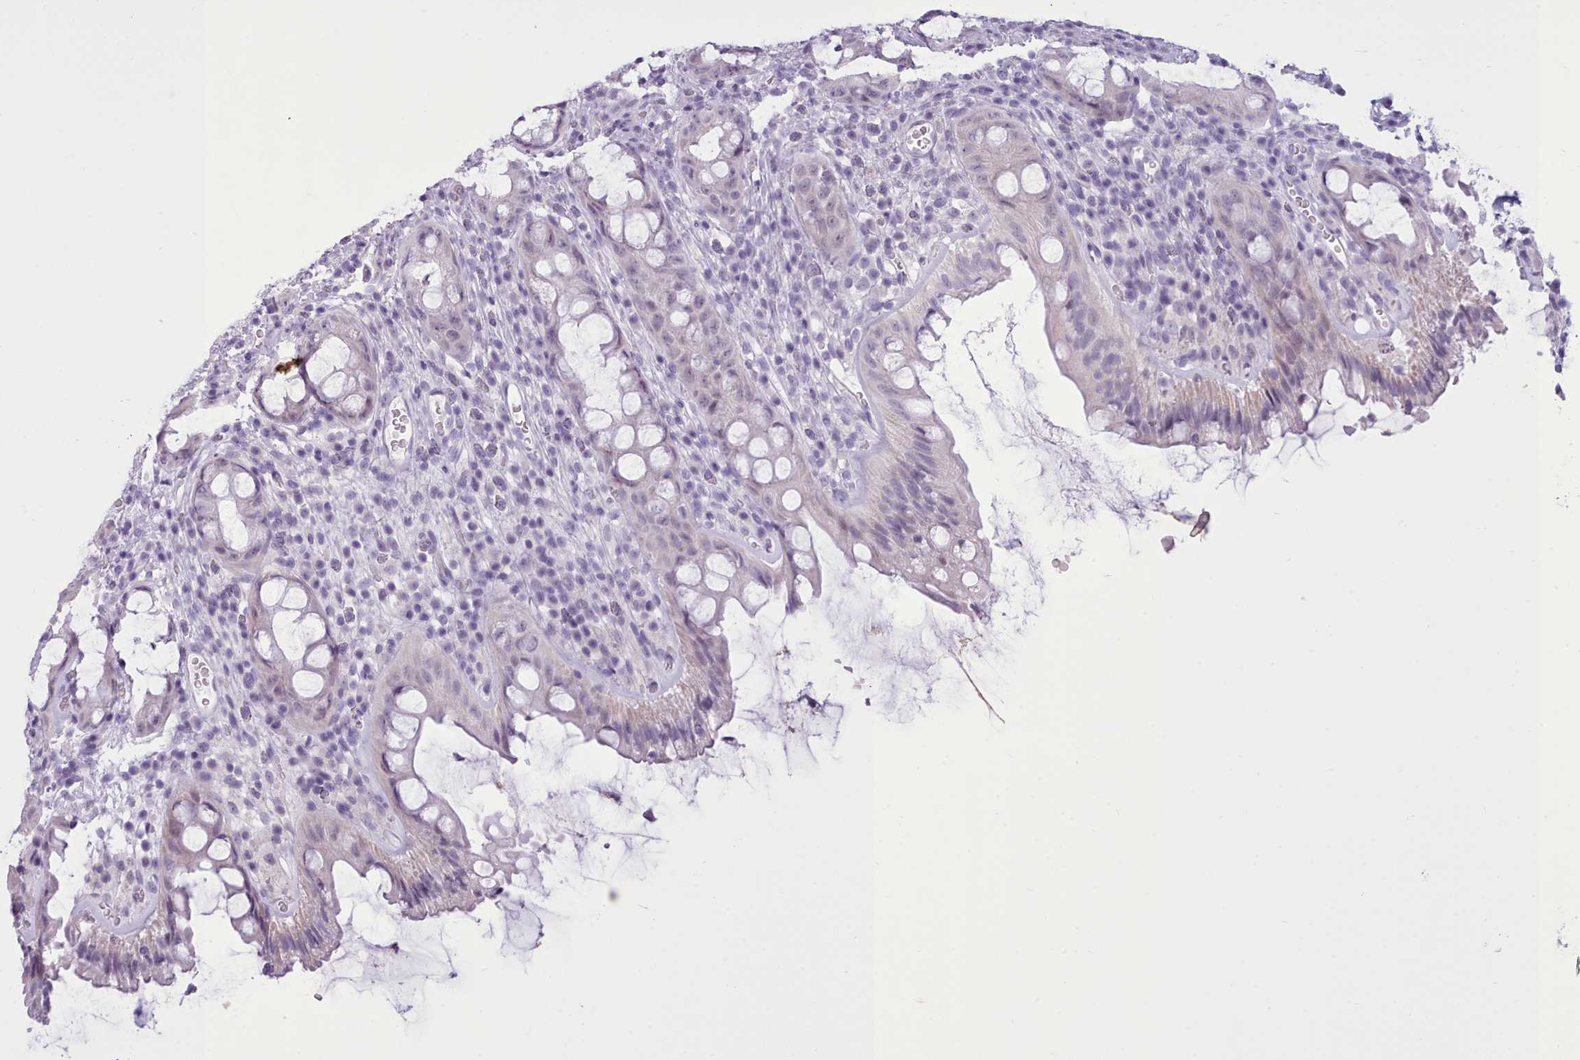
{"staining": {"intensity": "negative", "quantity": "none", "location": "none"}, "tissue": "rectum", "cell_type": "Glandular cells", "image_type": "normal", "snomed": [{"axis": "morphology", "description": "Normal tissue, NOS"}, {"axis": "topography", "description": "Rectum"}], "caption": "A histopathology image of rectum stained for a protein demonstrates no brown staining in glandular cells. Nuclei are stained in blue.", "gene": "FBXO48", "patient": {"sex": "female", "age": 57}}